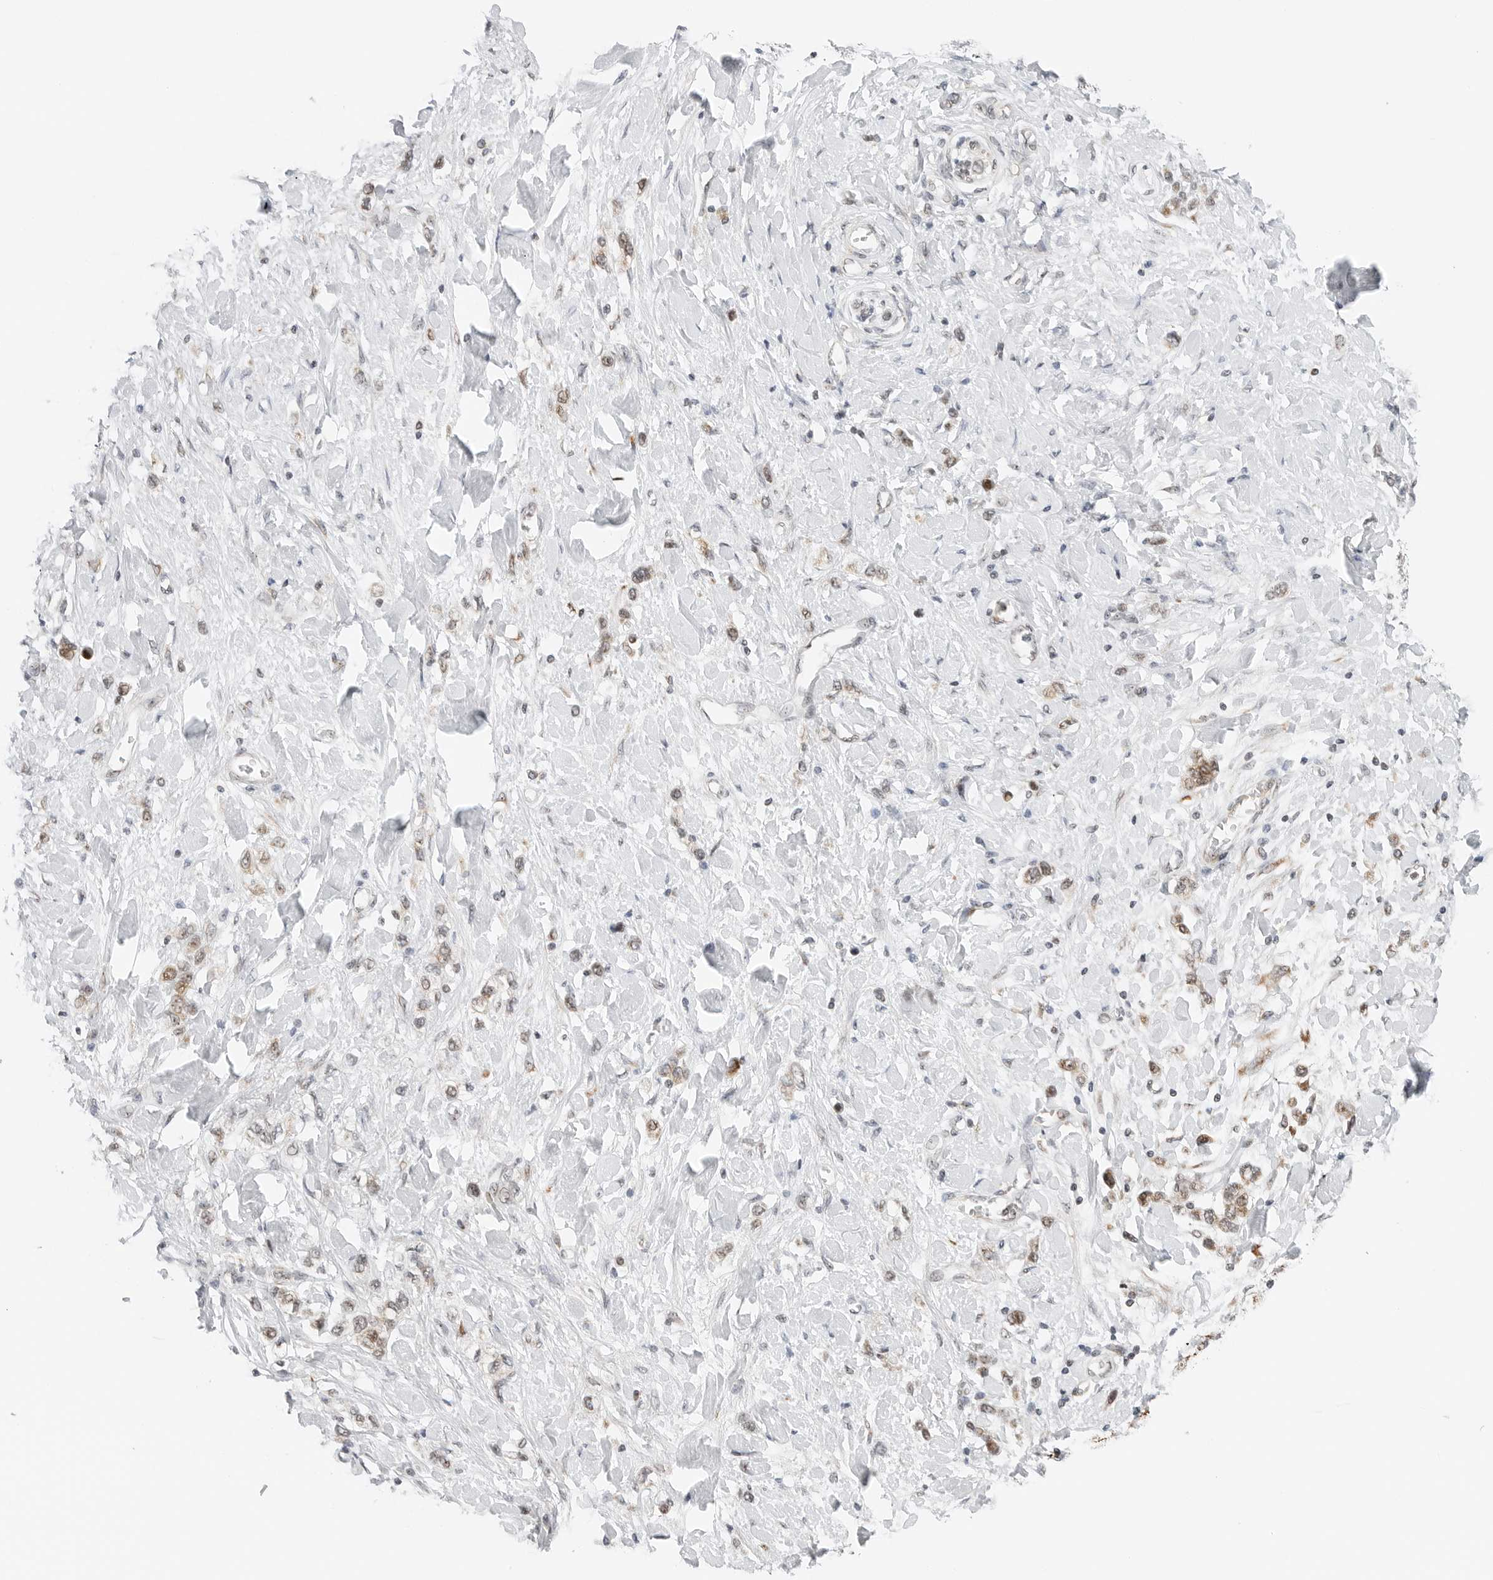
{"staining": {"intensity": "weak", "quantity": ">75%", "location": "nuclear"}, "tissue": "stomach cancer", "cell_type": "Tumor cells", "image_type": "cancer", "snomed": [{"axis": "morphology", "description": "Adenocarcinoma, NOS"}, {"axis": "topography", "description": "Stomach"}], "caption": "Protein staining demonstrates weak nuclear positivity in about >75% of tumor cells in stomach cancer (adenocarcinoma). The protein of interest is shown in brown color, while the nuclei are stained blue.", "gene": "RIMKLA", "patient": {"sex": "female", "age": 65}}